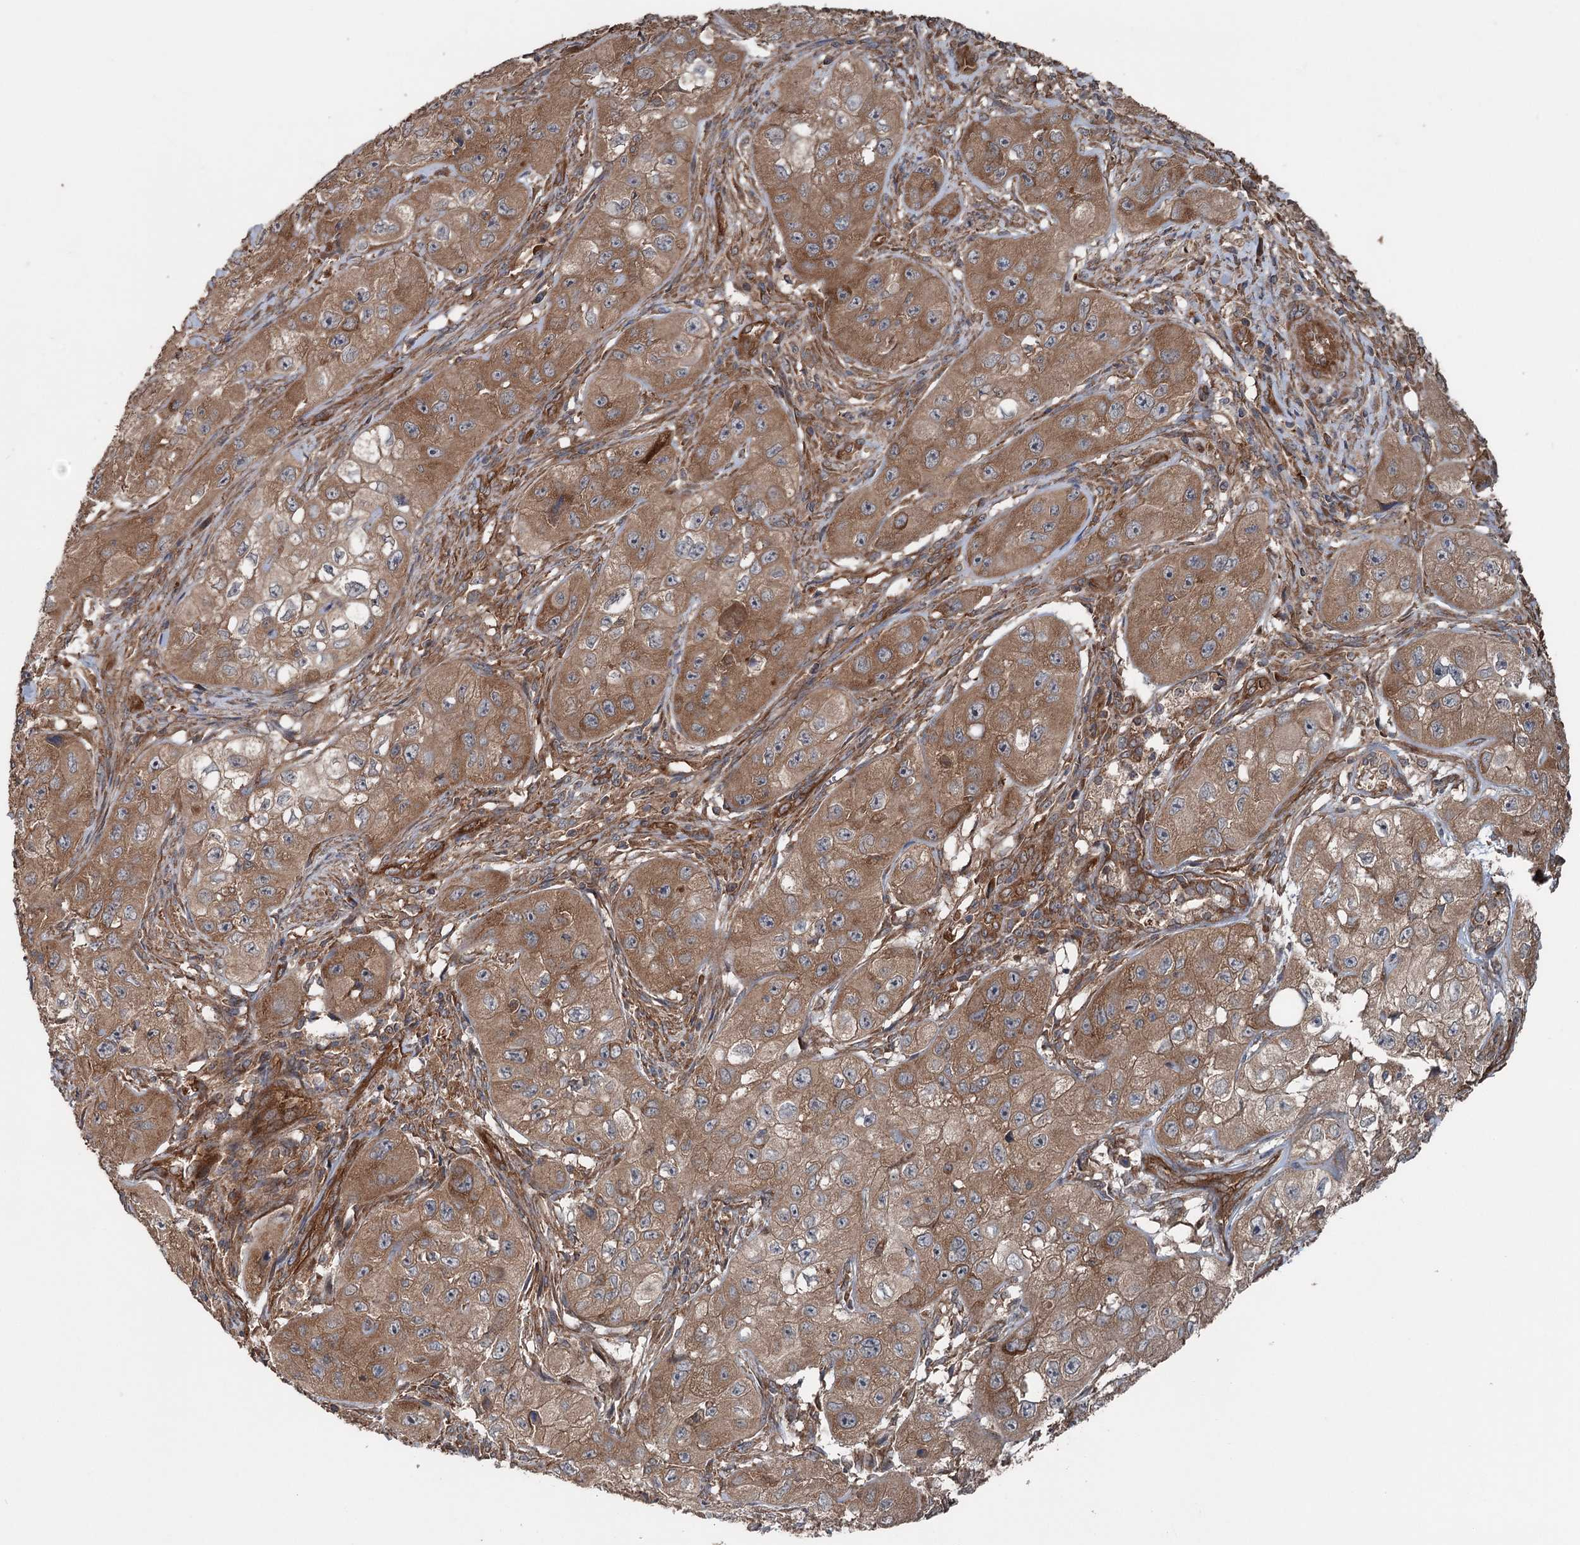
{"staining": {"intensity": "moderate", "quantity": ">75%", "location": "cytoplasmic/membranous"}, "tissue": "skin cancer", "cell_type": "Tumor cells", "image_type": "cancer", "snomed": [{"axis": "morphology", "description": "Squamous cell carcinoma, NOS"}, {"axis": "topography", "description": "Skin"}, {"axis": "topography", "description": "Subcutis"}], "caption": "Immunohistochemical staining of skin cancer (squamous cell carcinoma) exhibits medium levels of moderate cytoplasmic/membranous expression in approximately >75% of tumor cells. Using DAB (3,3'-diaminobenzidine) (brown) and hematoxylin (blue) stains, captured at high magnification using brightfield microscopy.", "gene": "RNF214", "patient": {"sex": "male", "age": 73}}